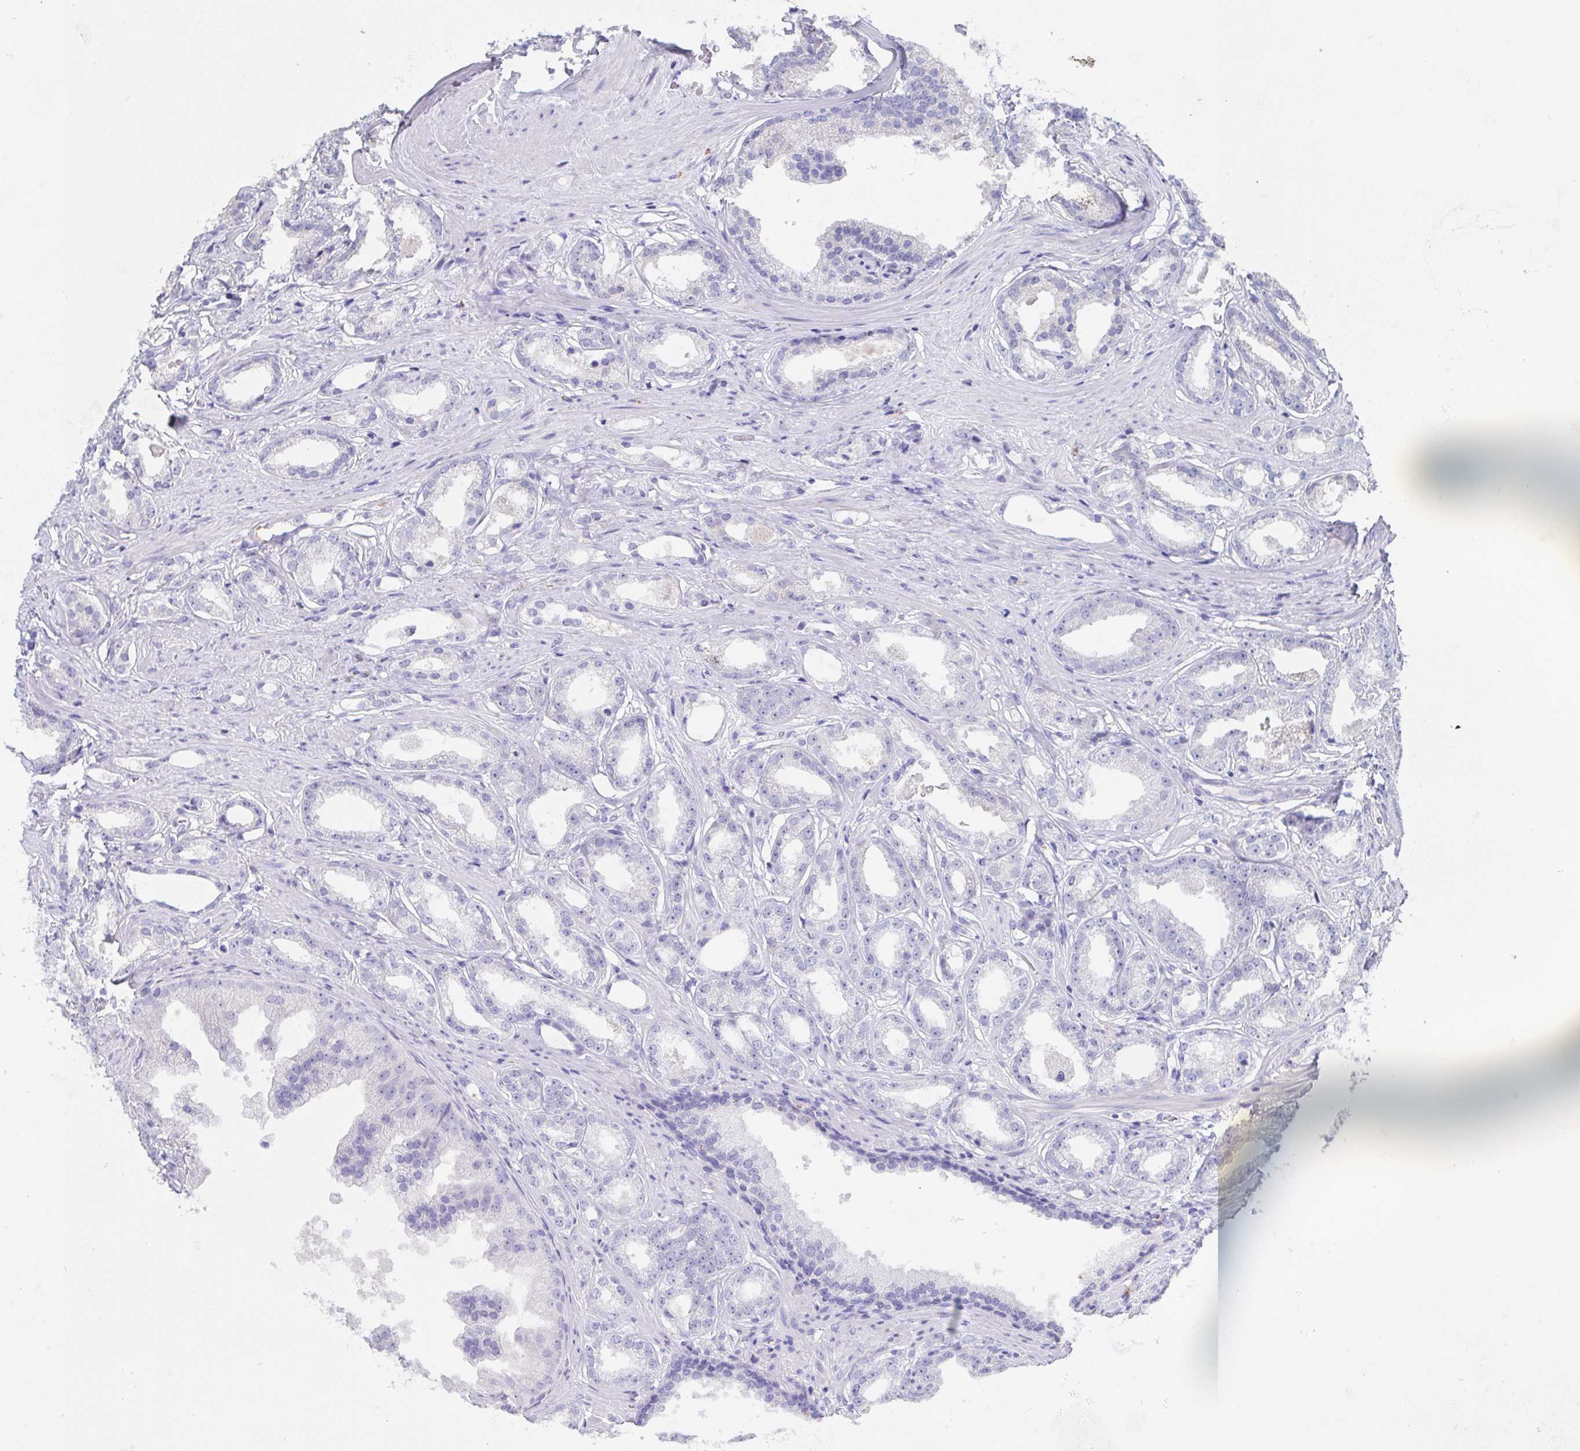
{"staining": {"intensity": "negative", "quantity": "none", "location": "none"}, "tissue": "prostate cancer", "cell_type": "Tumor cells", "image_type": "cancer", "snomed": [{"axis": "morphology", "description": "Adenocarcinoma, Low grade"}, {"axis": "topography", "description": "Prostate"}], "caption": "High magnification brightfield microscopy of prostate low-grade adenocarcinoma stained with DAB (3,3'-diaminobenzidine) (brown) and counterstained with hematoxylin (blue): tumor cells show no significant positivity. (Brightfield microscopy of DAB immunohistochemistry (IHC) at high magnification).", "gene": "SSC4D", "patient": {"sex": "male", "age": 65}}